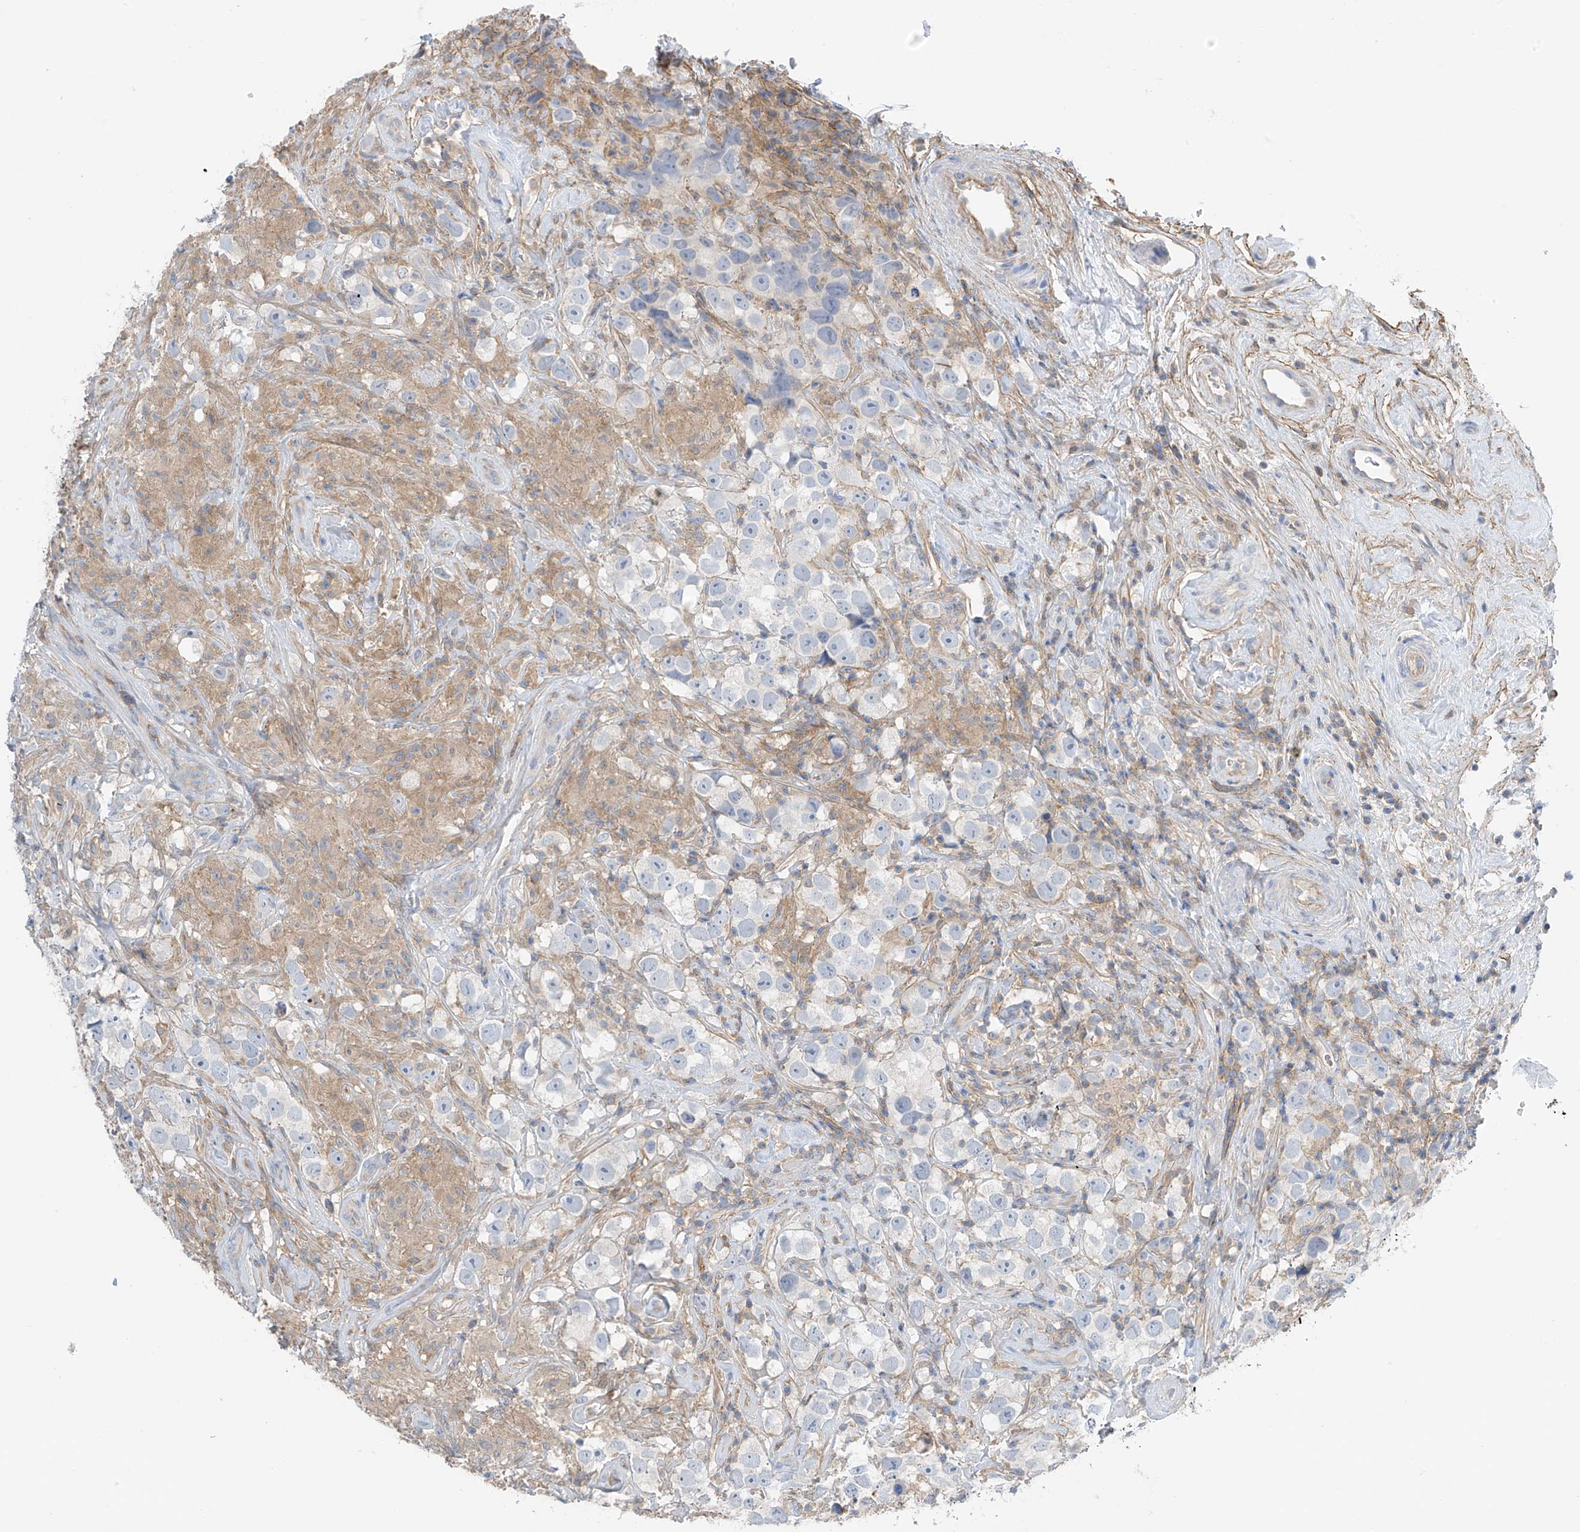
{"staining": {"intensity": "negative", "quantity": "none", "location": "none"}, "tissue": "testis cancer", "cell_type": "Tumor cells", "image_type": "cancer", "snomed": [{"axis": "morphology", "description": "Seminoma, NOS"}, {"axis": "topography", "description": "Testis"}], "caption": "Immunohistochemical staining of testis cancer exhibits no significant staining in tumor cells.", "gene": "NALCN", "patient": {"sex": "male", "age": 49}}